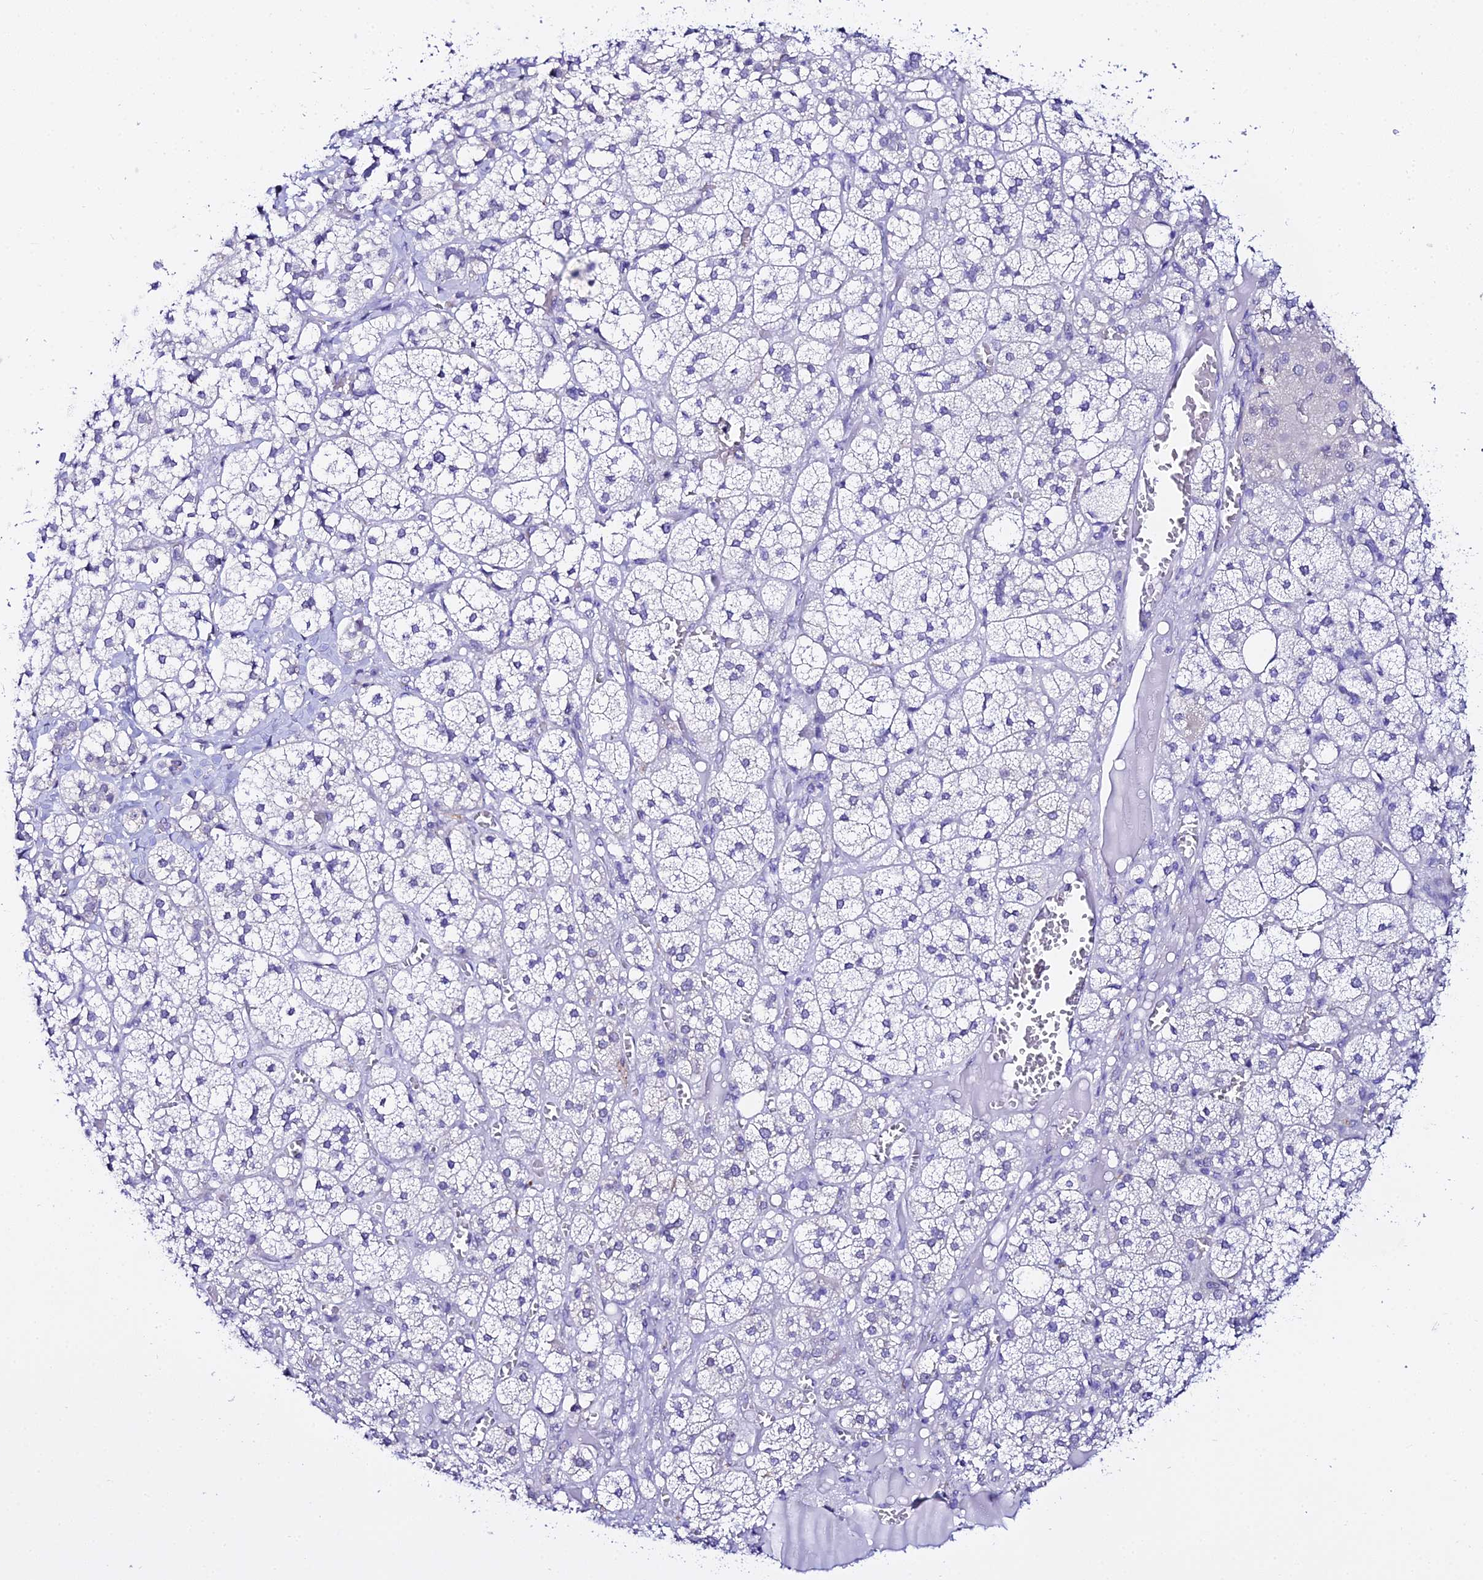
{"staining": {"intensity": "negative", "quantity": "none", "location": "none"}, "tissue": "adrenal gland", "cell_type": "Glandular cells", "image_type": "normal", "snomed": [{"axis": "morphology", "description": "Normal tissue, NOS"}, {"axis": "topography", "description": "Adrenal gland"}], "caption": "Protein analysis of unremarkable adrenal gland shows no significant positivity in glandular cells. (DAB (3,3'-diaminobenzidine) immunohistochemistry (IHC) visualized using brightfield microscopy, high magnification).", "gene": "ATG16L2", "patient": {"sex": "female", "age": 61}}